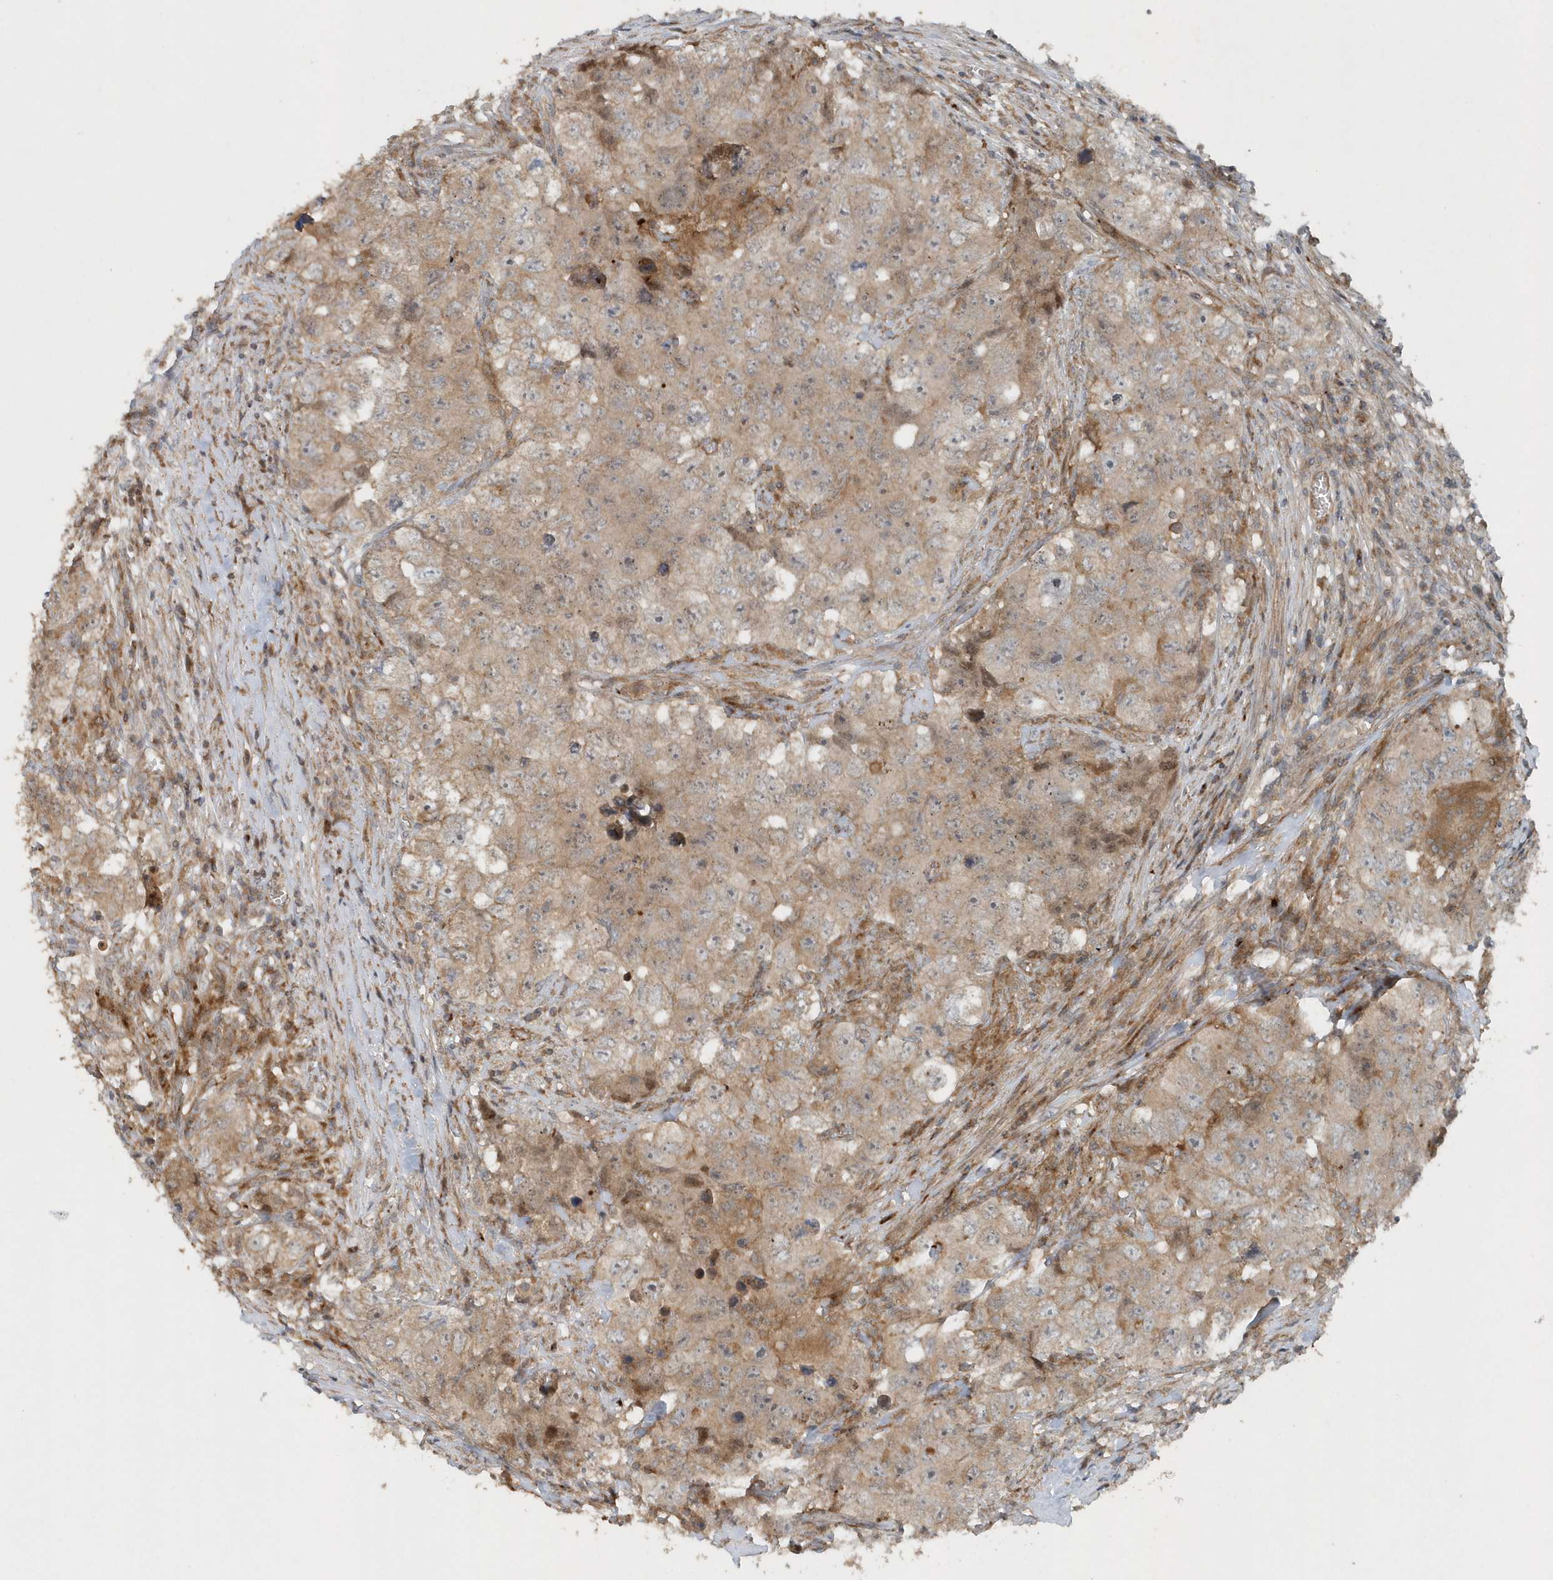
{"staining": {"intensity": "moderate", "quantity": ">75%", "location": "cytoplasmic/membranous"}, "tissue": "testis cancer", "cell_type": "Tumor cells", "image_type": "cancer", "snomed": [{"axis": "morphology", "description": "Seminoma, NOS"}, {"axis": "morphology", "description": "Carcinoma, Embryonal, NOS"}, {"axis": "topography", "description": "Testis"}], "caption": "Protein expression analysis of seminoma (testis) shows moderate cytoplasmic/membranous positivity in approximately >75% of tumor cells. (Stains: DAB (3,3'-diaminobenzidine) in brown, nuclei in blue, Microscopy: brightfield microscopy at high magnification).", "gene": "MMUT", "patient": {"sex": "male", "age": 43}}